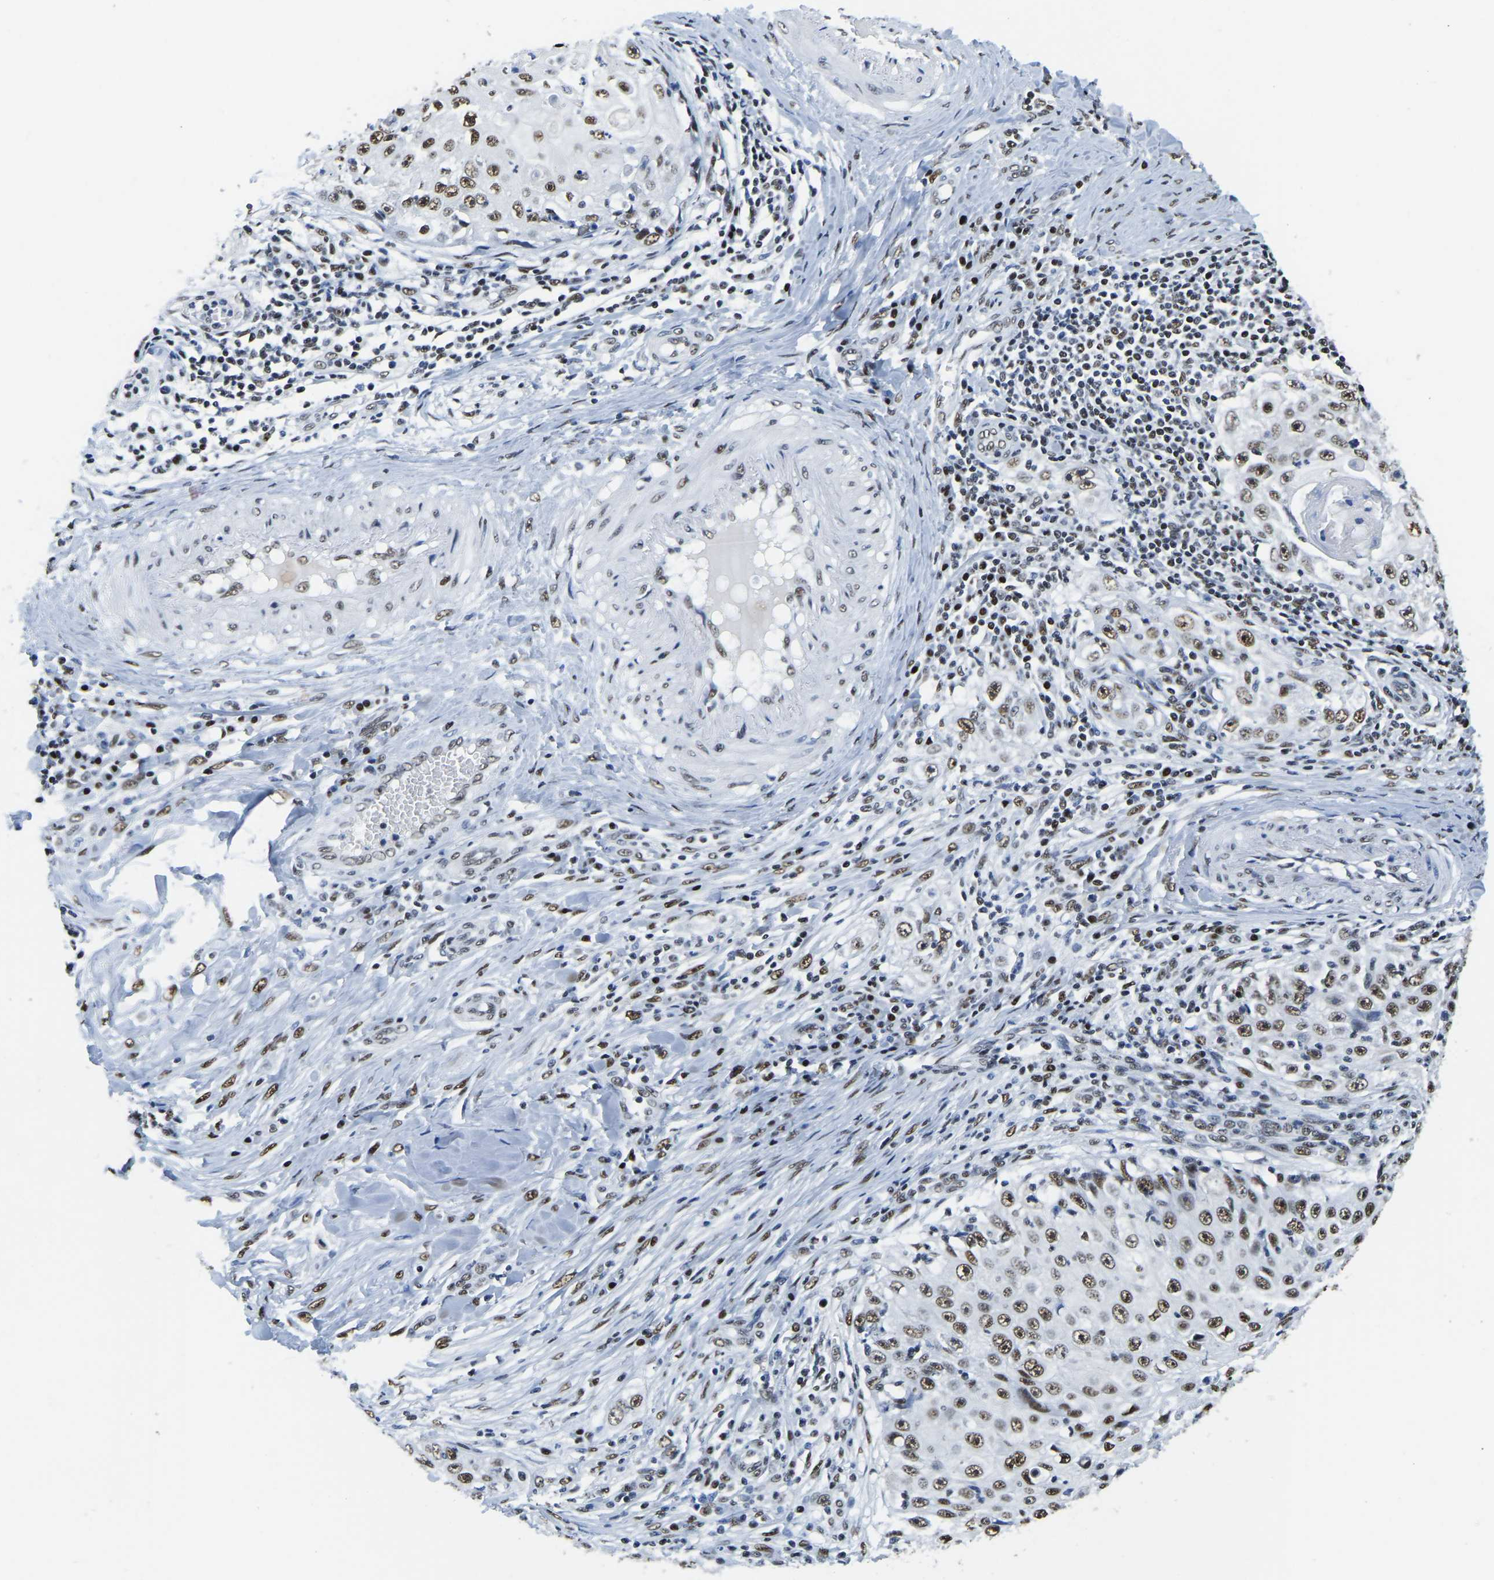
{"staining": {"intensity": "strong", "quantity": ">75%", "location": "nuclear"}, "tissue": "skin cancer", "cell_type": "Tumor cells", "image_type": "cancer", "snomed": [{"axis": "morphology", "description": "Squamous cell carcinoma, NOS"}, {"axis": "topography", "description": "Skin"}], "caption": "An immunohistochemistry photomicrograph of neoplastic tissue is shown. Protein staining in brown highlights strong nuclear positivity in squamous cell carcinoma (skin) within tumor cells.", "gene": "UBA1", "patient": {"sex": "male", "age": 86}}